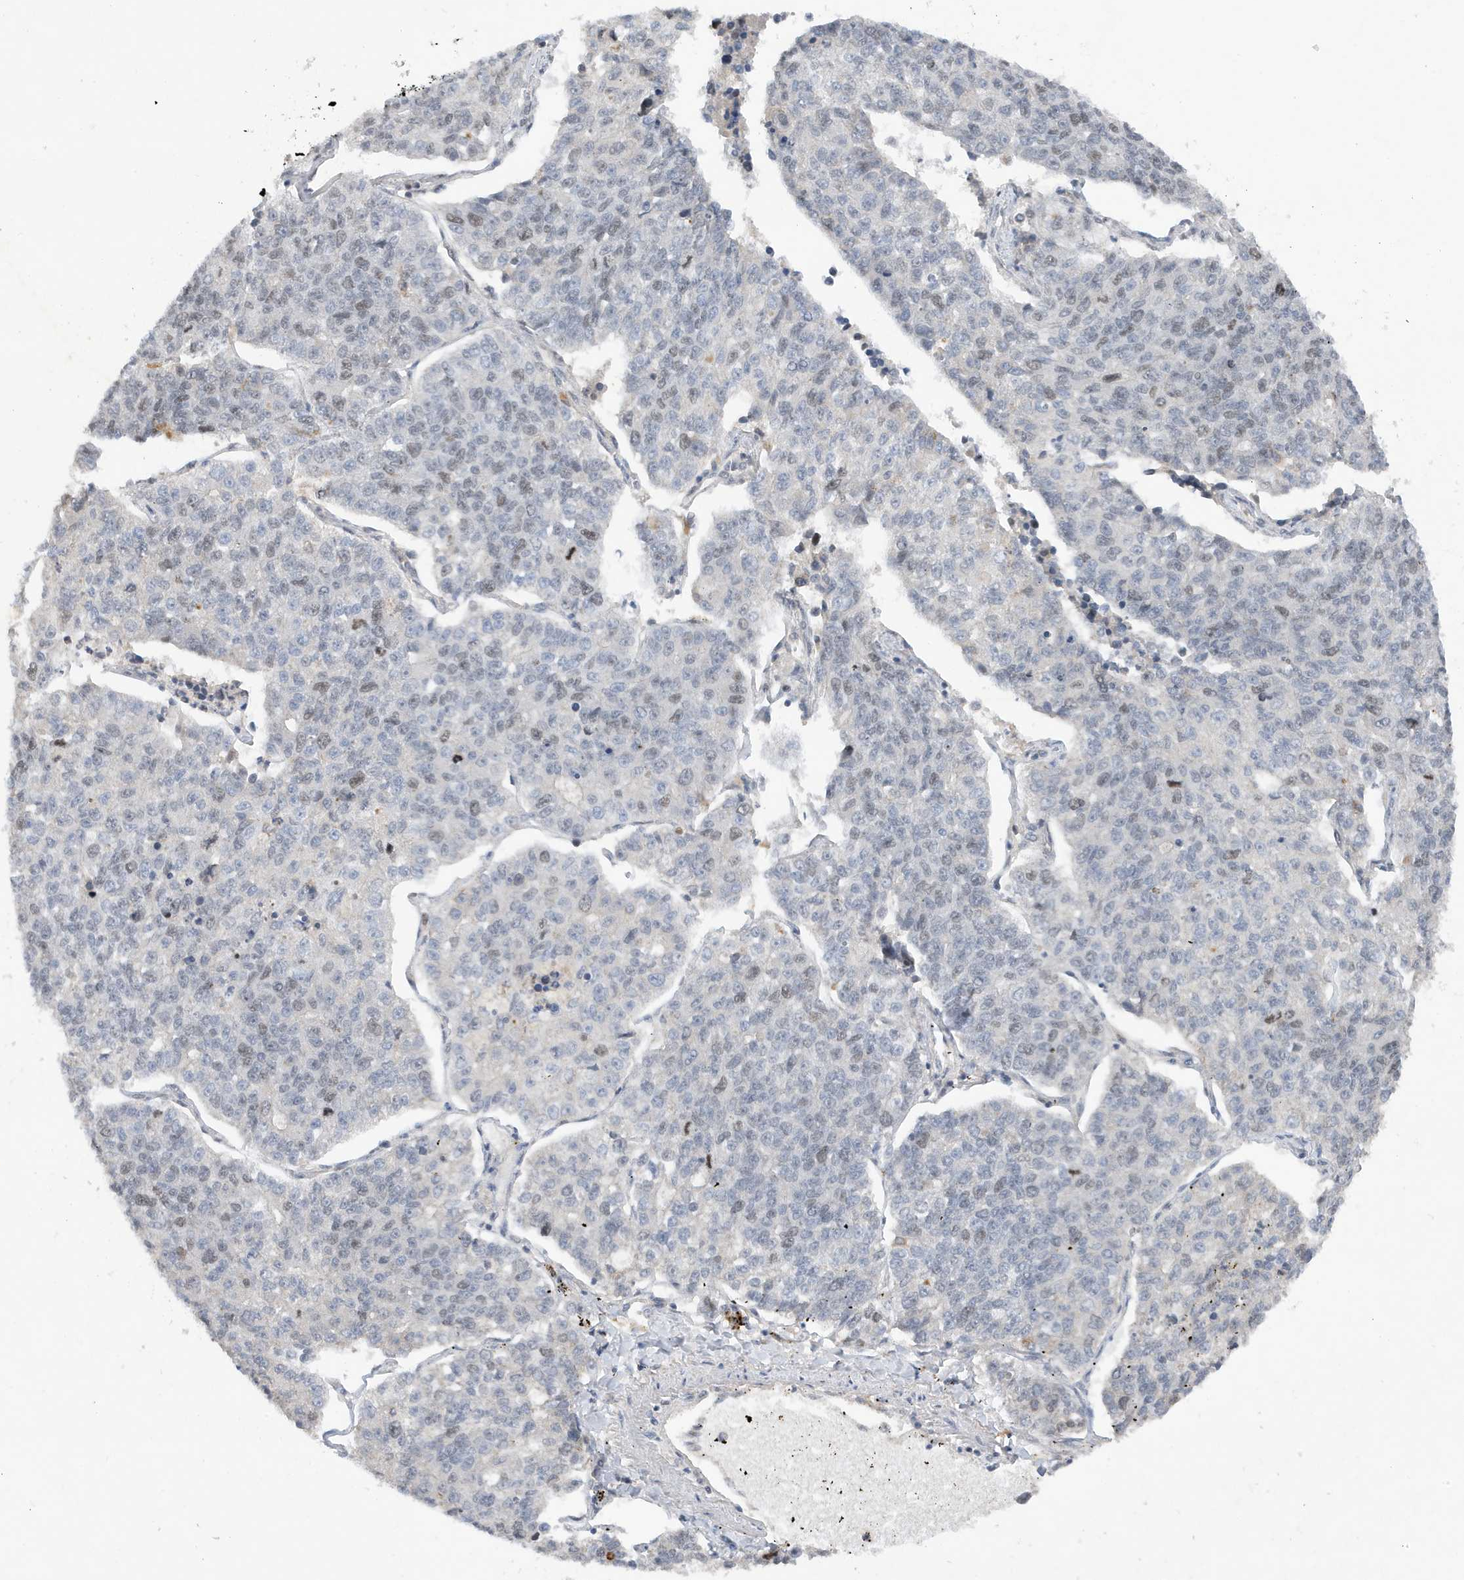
{"staining": {"intensity": "weak", "quantity": "<25%", "location": "nuclear"}, "tissue": "lung cancer", "cell_type": "Tumor cells", "image_type": "cancer", "snomed": [{"axis": "morphology", "description": "Adenocarcinoma, NOS"}, {"axis": "topography", "description": "Lung"}], "caption": "This is an IHC histopathology image of human lung cancer. There is no staining in tumor cells.", "gene": "MAST3", "patient": {"sex": "male", "age": 49}}